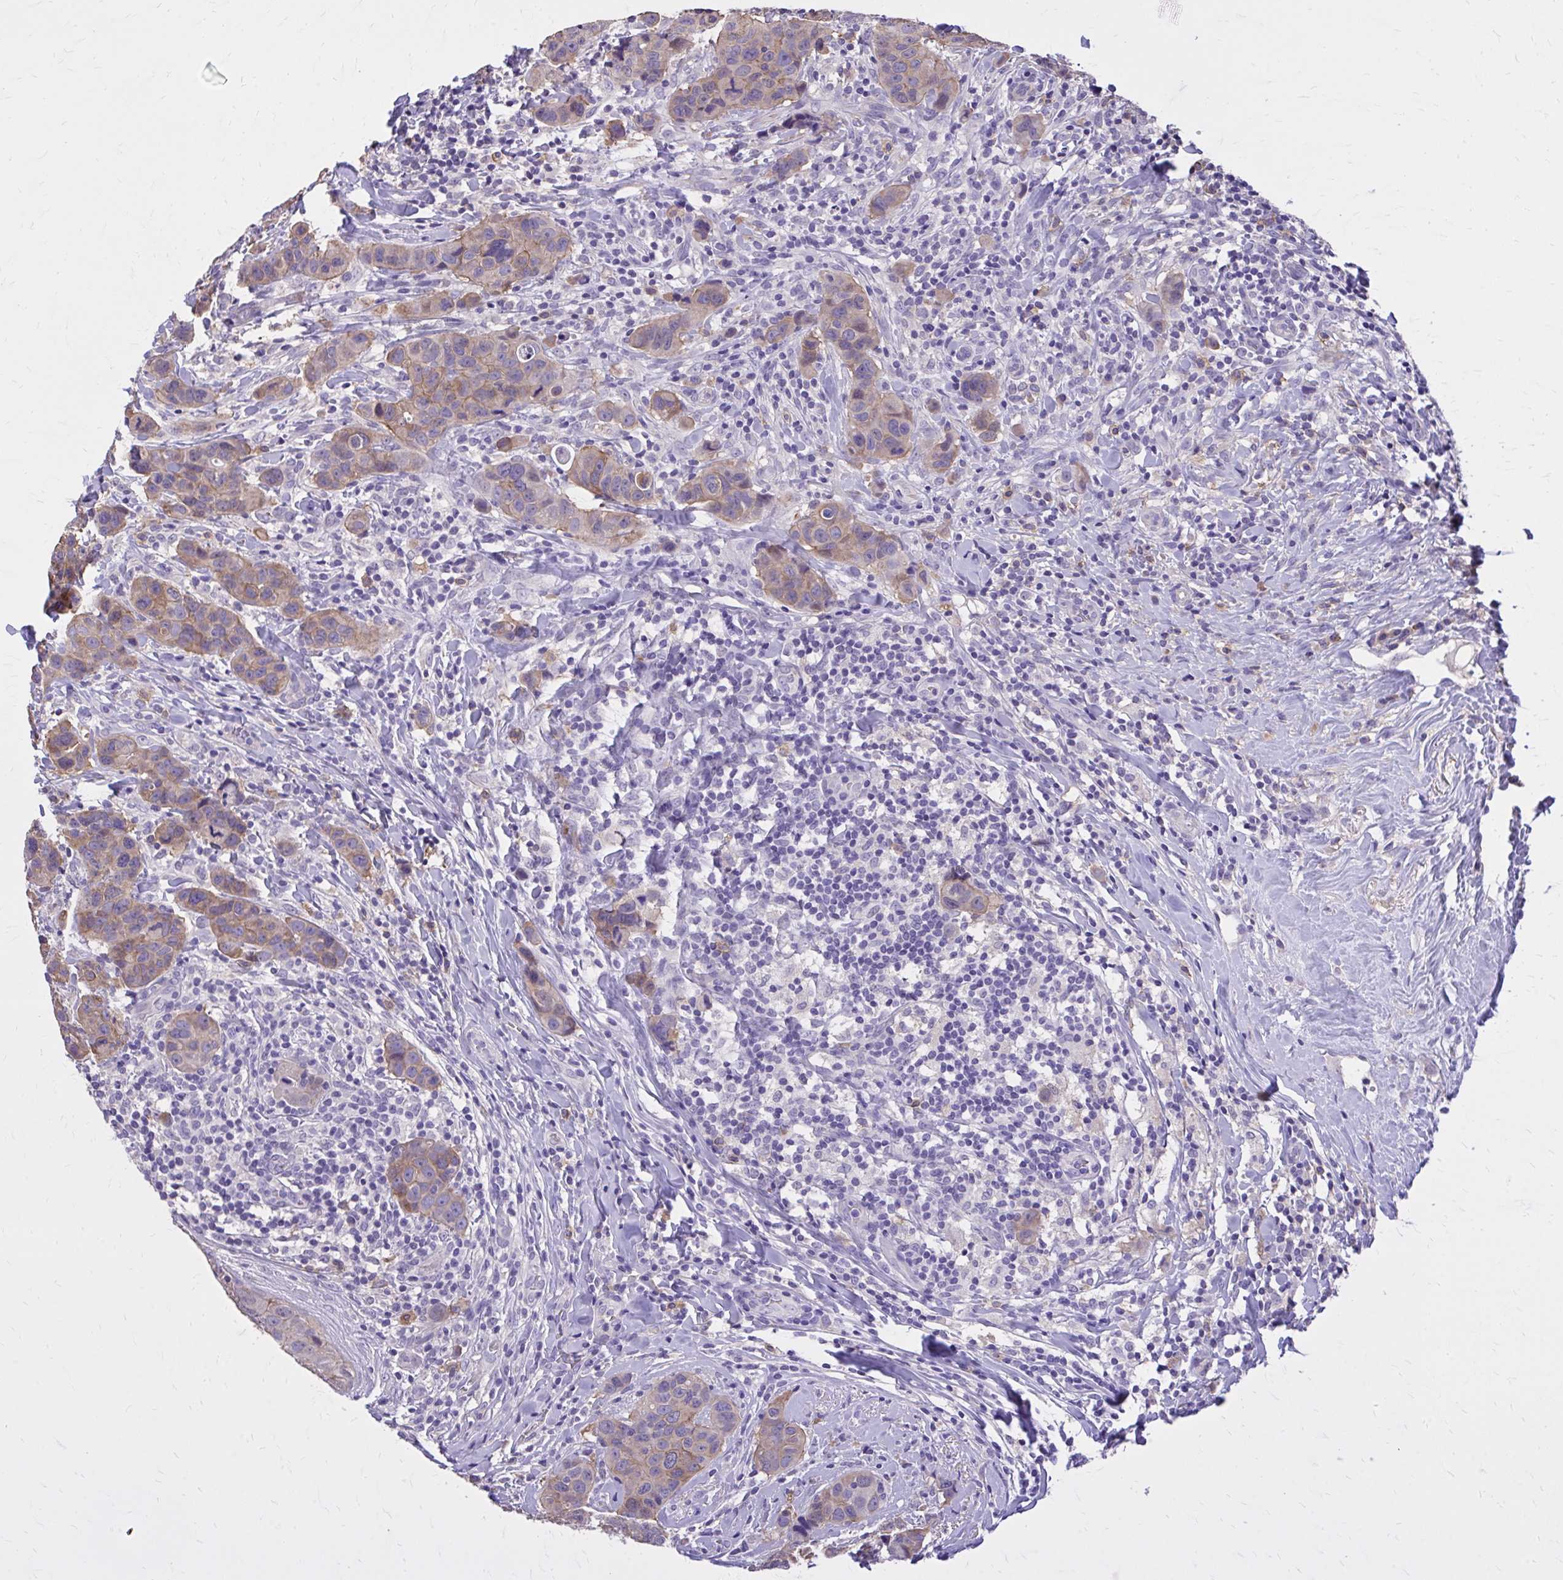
{"staining": {"intensity": "moderate", "quantity": ">75%", "location": "cytoplasmic/membranous"}, "tissue": "breast cancer", "cell_type": "Tumor cells", "image_type": "cancer", "snomed": [{"axis": "morphology", "description": "Duct carcinoma"}, {"axis": "topography", "description": "Breast"}], "caption": "High-magnification brightfield microscopy of breast cancer (infiltrating ductal carcinoma) stained with DAB (3,3'-diaminobenzidine) (brown) and counterstained with hematoxylin (blue). tumor cells exhibit moderate cytoplasmic/membranous positivity is present in about>75% of cells.", "gene": "EPB41L1", "patient": {"sex": "female", "age": 24}}